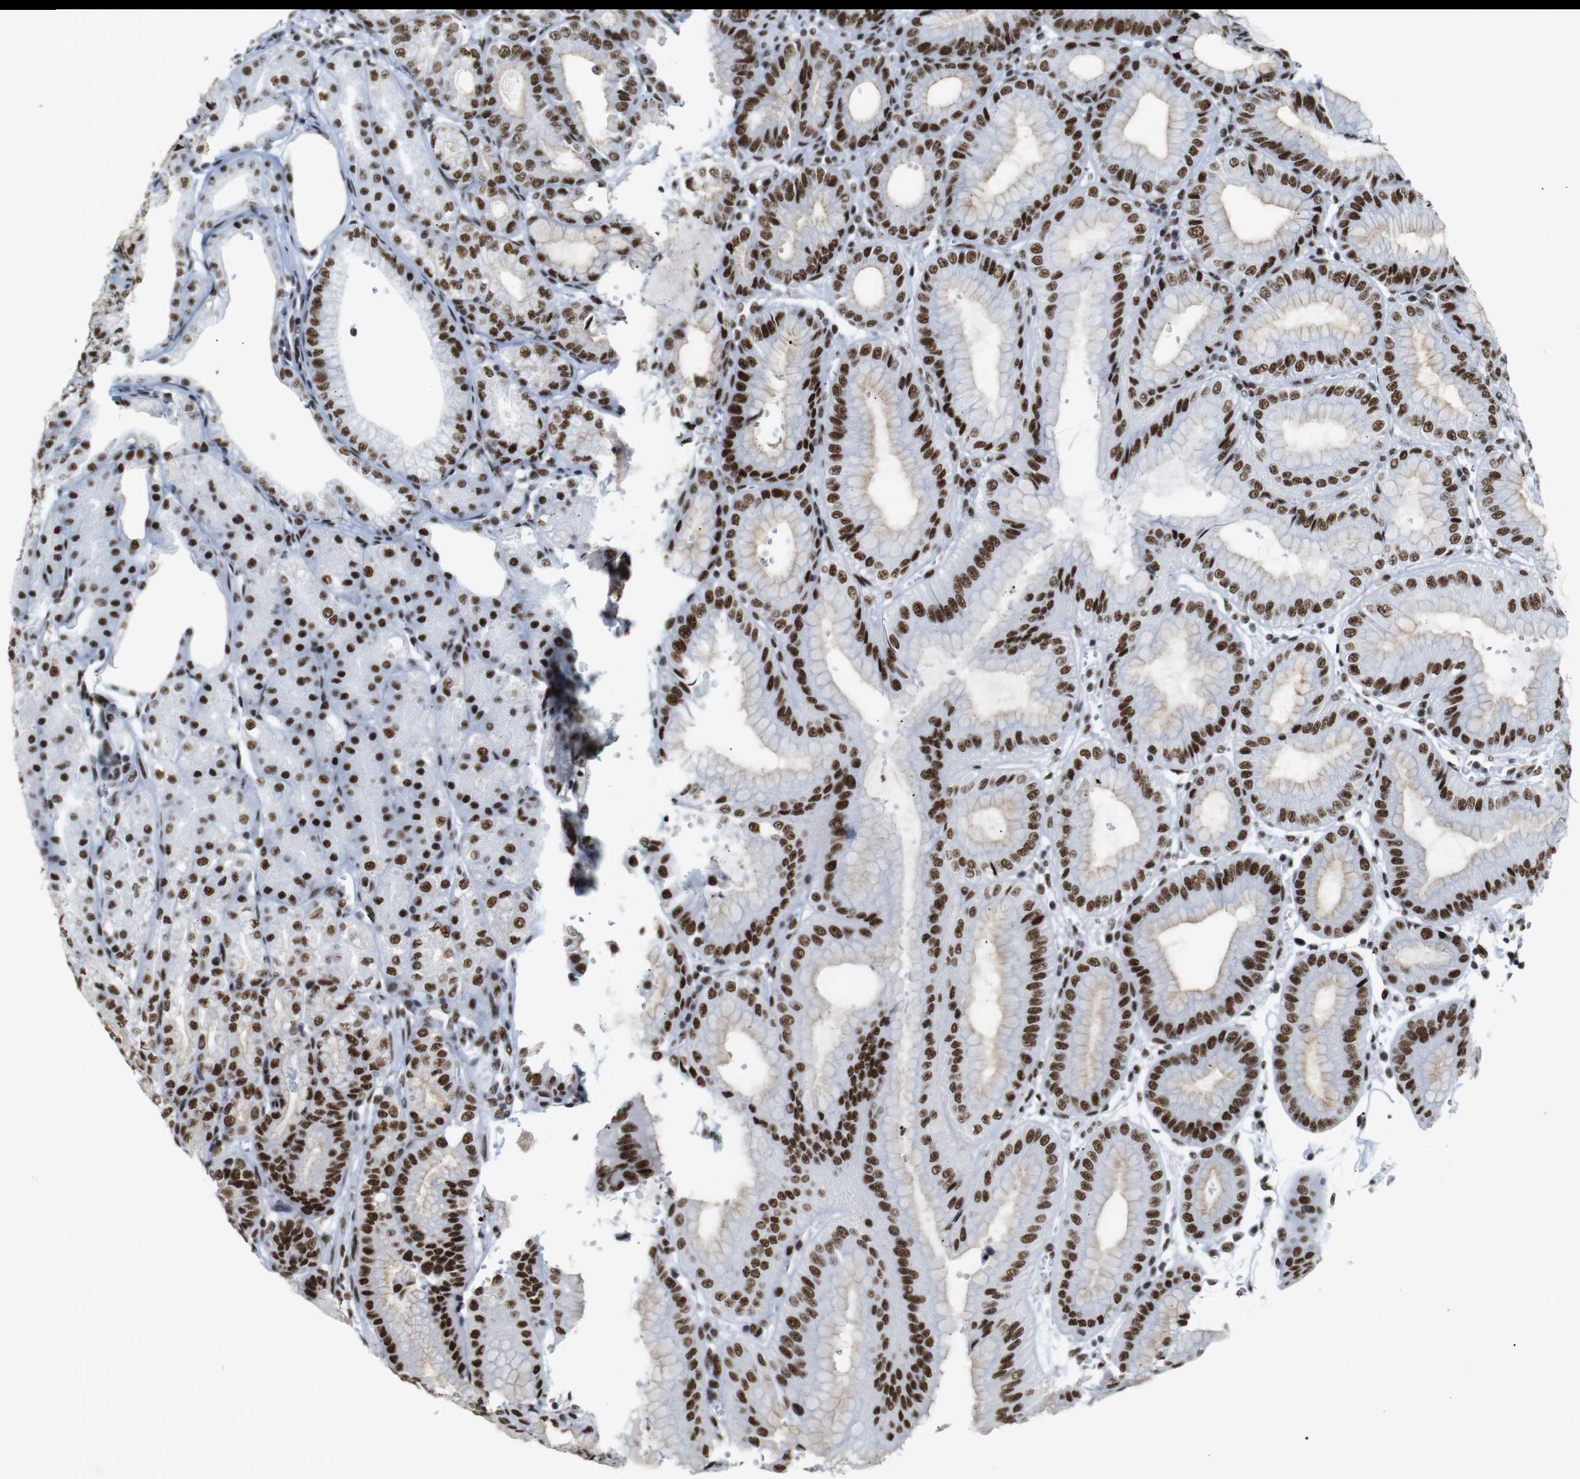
{"staining": {"intensity": "strong", "quantity": ">75%", "location": "nuclear"}, "tissue": "stomach", "cell_type": "Glandular cells", "image_type": "normal", "snomed": [{"axis": "morphology", "description": "Normal tissue, NOS"}, {"axis": "topography", "description": "Stomach, lower"}], "caption": "Immunohistochemical staining of benign stomach displays high levels of strong nuclear staining in approximately >75% of glandular cells. (Brightfield microscopy of DAB IHC at high magnification).", "gene": "TRA2B", "patient": {"sex": "male", "age": 71}}